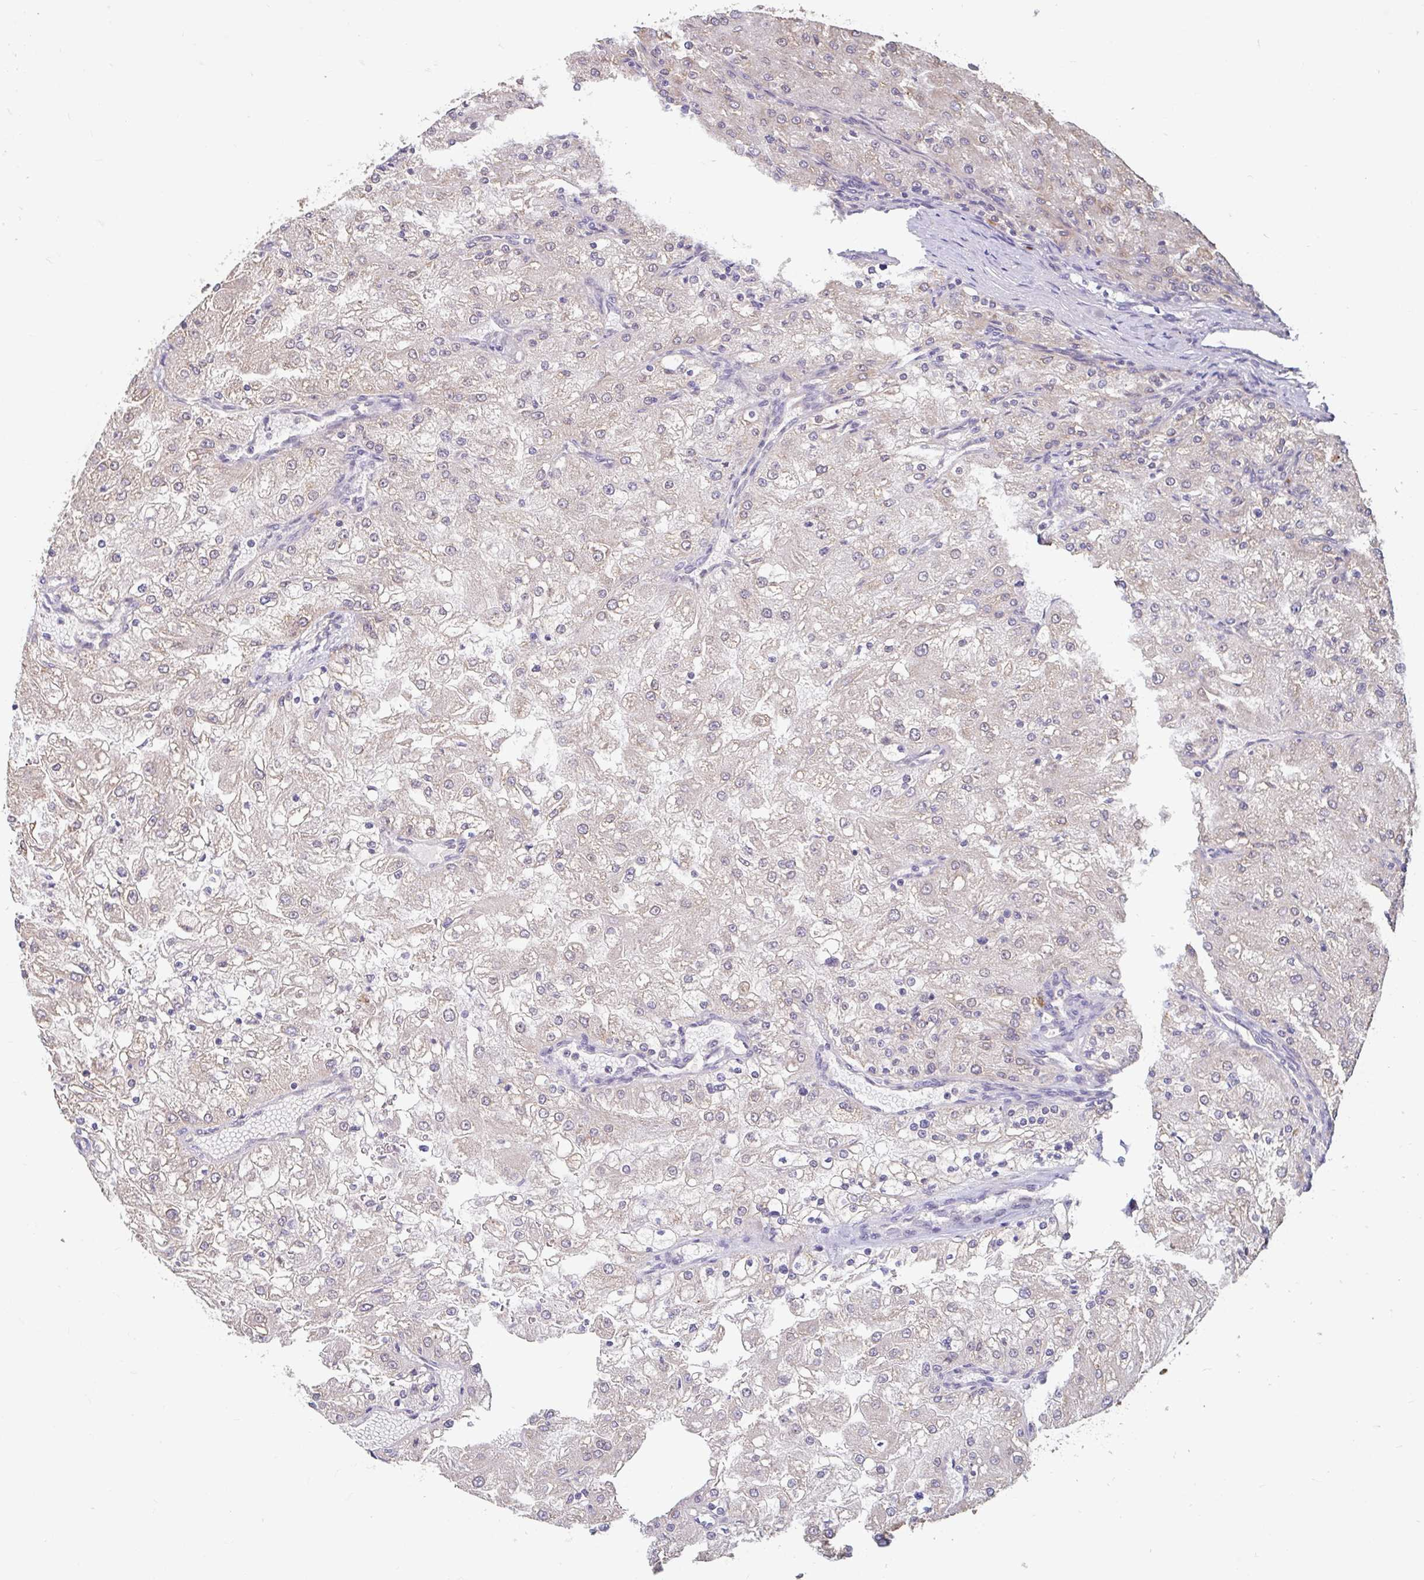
{"staining": {"intensity": "negative", "quantity": "none", "location": "none"}, "tissue": "renal cancer", "cell_type": "Tumor cells", "image_type": "cancer", "snomed": [{"axis": "morphology", "description": "Adenocarcinoma, NOS"}, {"axis": "topography", "description": "Kidney"}], "caption": "Immunohistochemical staining of renal cancer (adenocarcinoma) demonstrates no significant positivity in tumor cells. The staining is performed using DAB (3,3'-diaminobenzidine) brown chromogen with nuclei counter-stained in using hematoxylin.", "gene": "STYXL1", "patient": {"sex": "female", "age": 74}}